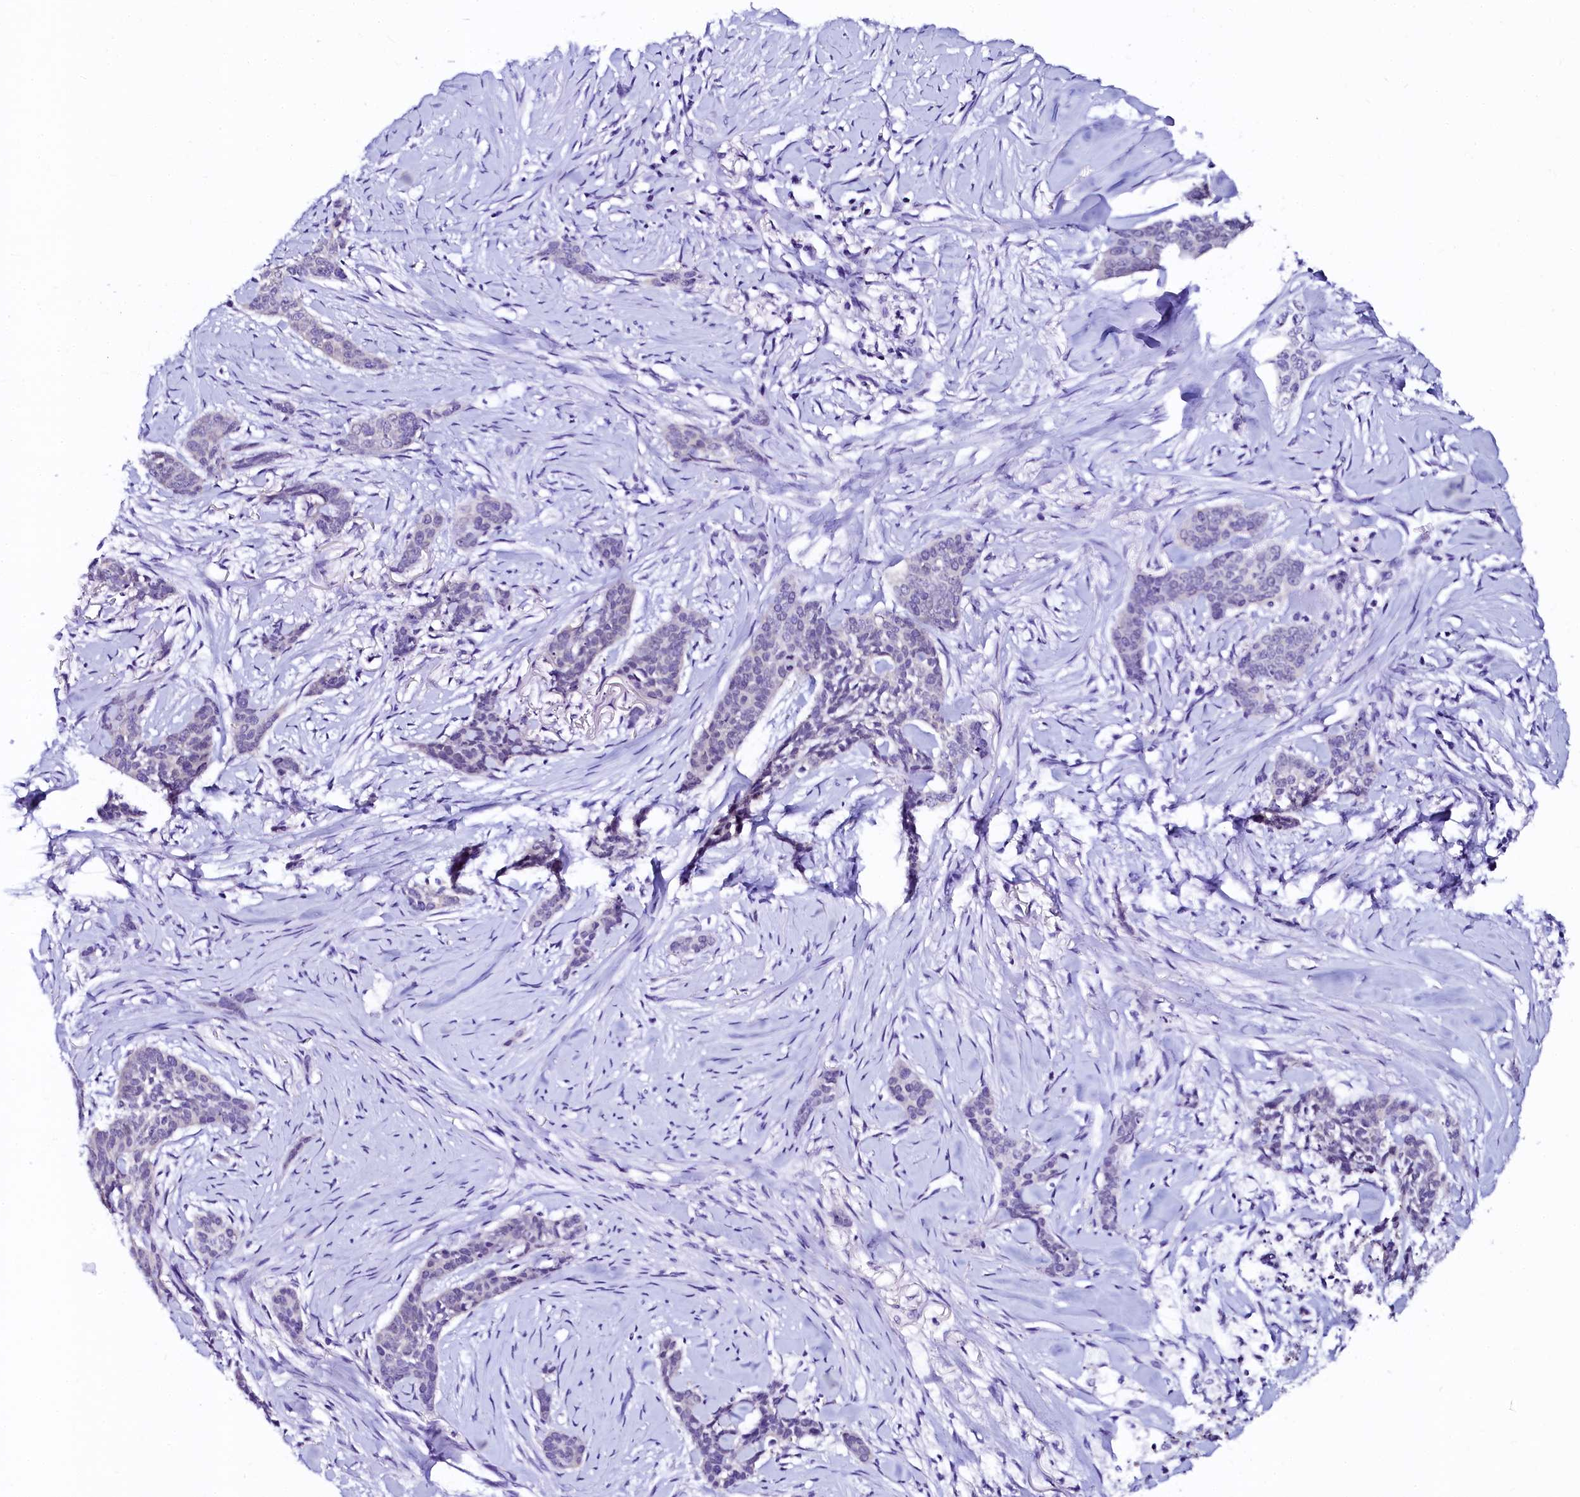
{"staining": {"intensity": "negative", "quantity": "none", "location": "none"}, "tissue": "skin cancer", "cell_type": "Tumor cells", "image_type": "cancer", "snomed": [{"axis": "morphology", "description": "Basal cell carcinoma"}, {"axis": "topography", "description": "Skin"}], "caption": "Immunohistochemistry of skin cancer (basal cell carcinoma) shows no staining in tumor cells. (Stains: DAB immunohistochemistry with hematoxylin counter stain, Microscopy: brightfield microscopy at high magnification).", "gene": "SORD", "patient": {"sex": "female", "age": 64}}